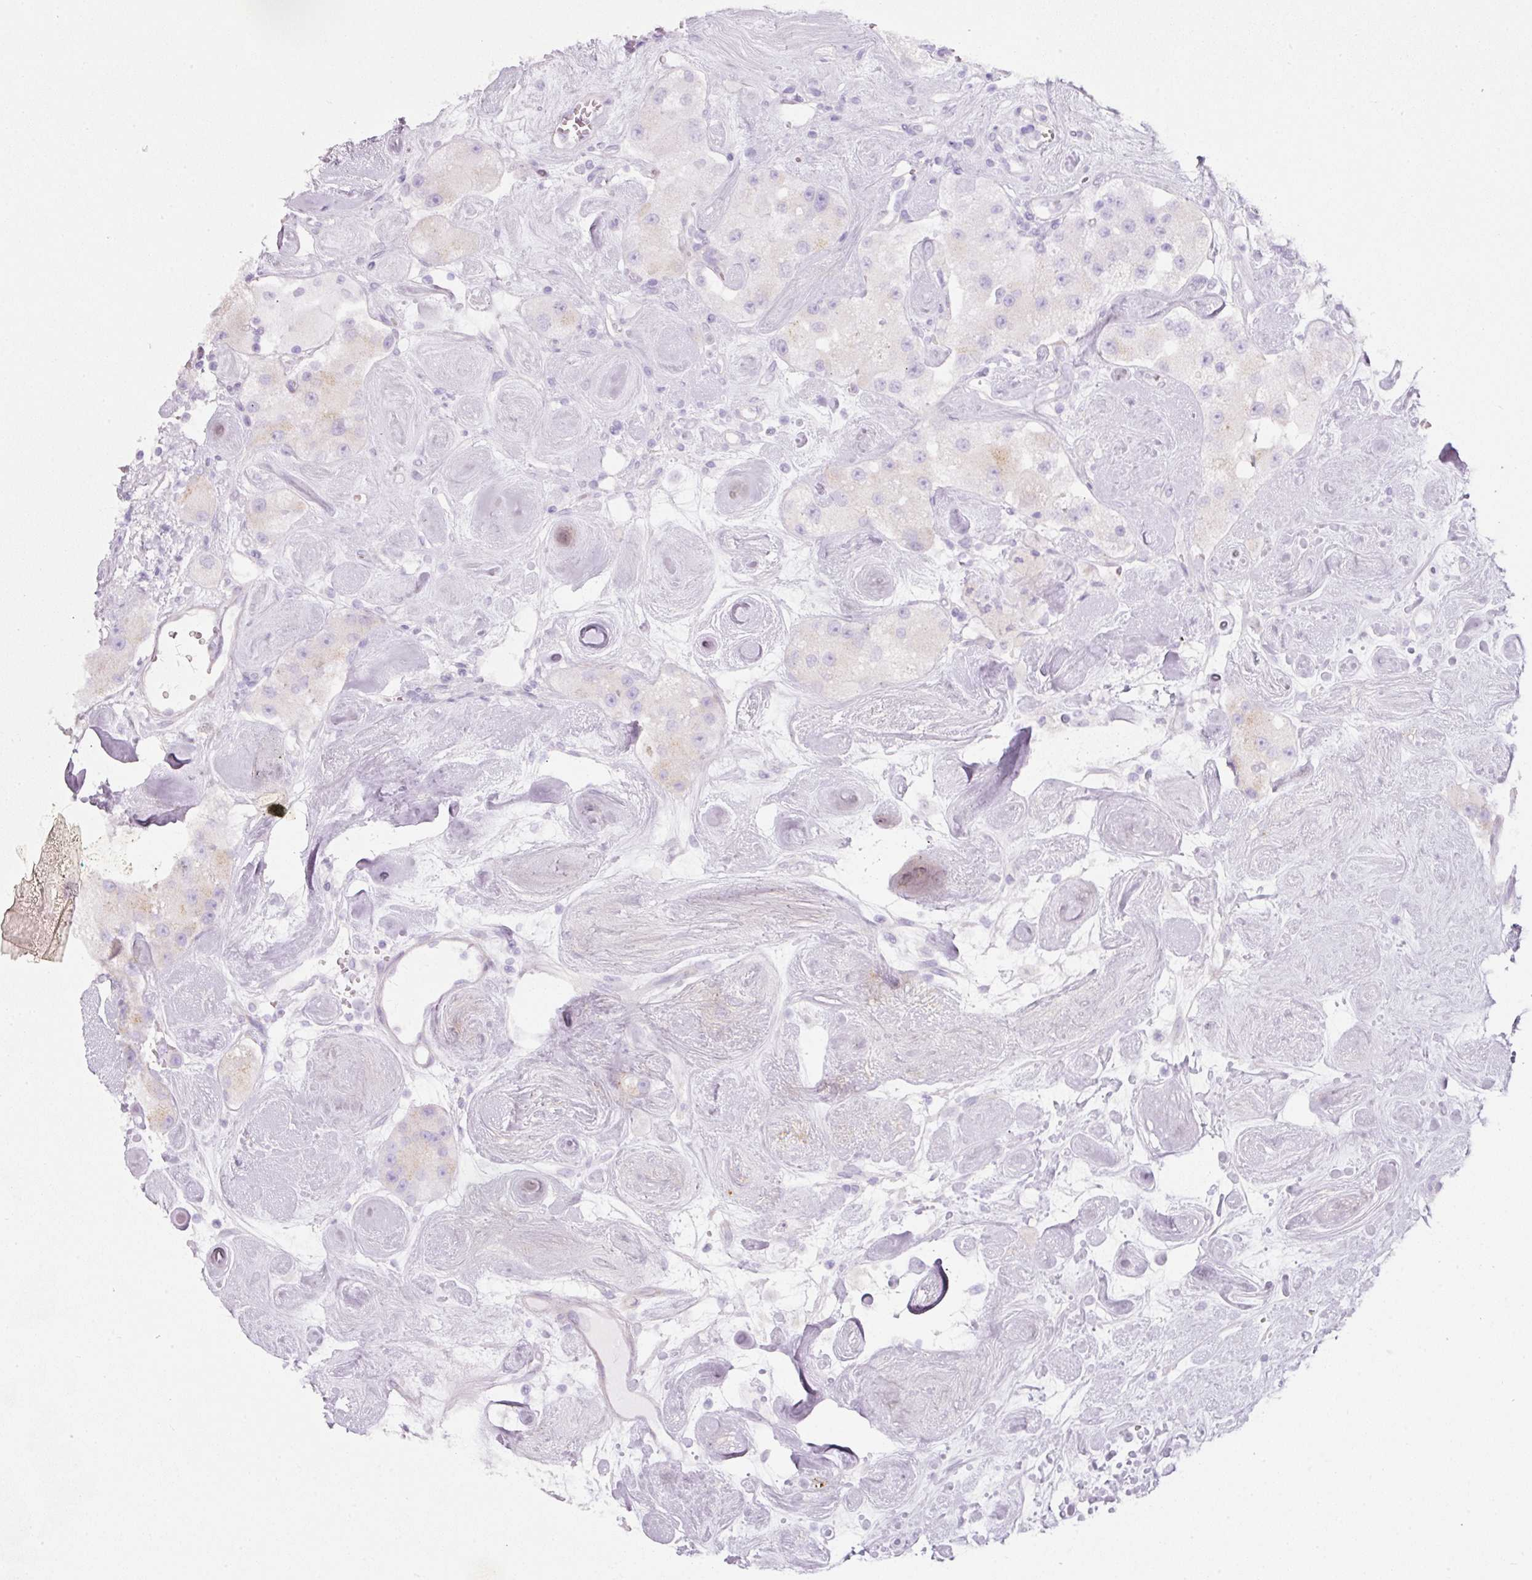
{"staining": {"intensity": "weak", "quantity": "<25%", "location": "cytoplasmic/membranous"}, "tissue": "carcinoid", "cell_type": "Tumor cells", "image_type": "cancer", "snomed": [{"axis": "morphology", "description": "Carcinoid, malignant, NOS"}, {"axis": "topography", "description": "Pancreas"}], "caption": "This is an IHC micrograph of human carcinoid (malignant). There is no staining in tumor cells.", "gene": "NBPF11", "patient": {"sex": "male", "age": 41}}